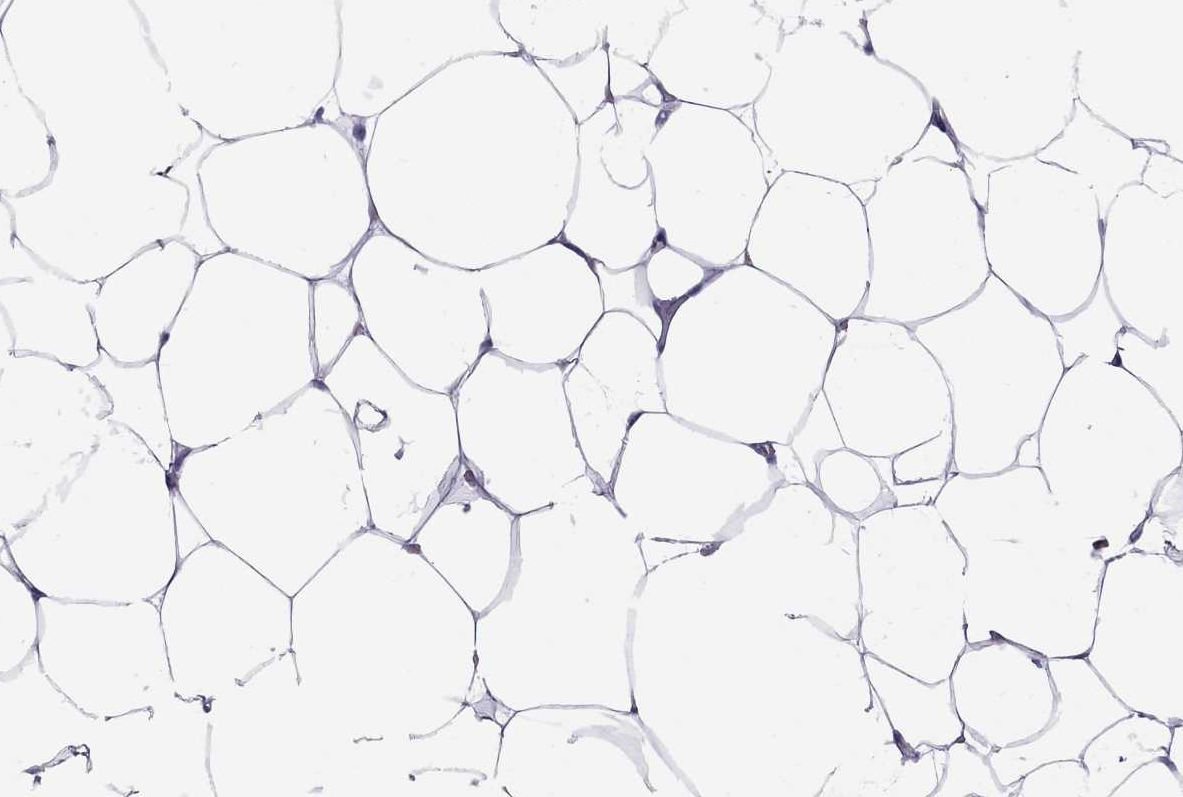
{"staining": {"intensity": "negative", "quantity": "none", "location": "none"}, "tissue": "adipose tissue", "cell_type": "Adipocytes", "image_type": "normal", "snomed": [{"axis": "morphology", "description": "Normal tissue, NOS"}, {"axis": "topography", "description": "Adipose tissue"}], "caption": "A high-resolution micrograph shows immunohistochemistry staining of normal adipose tissue, which exhibits no significant positivity in adipocytes.", "gene": "STAG3", "patient": {"sex": "male", "age": 57}}